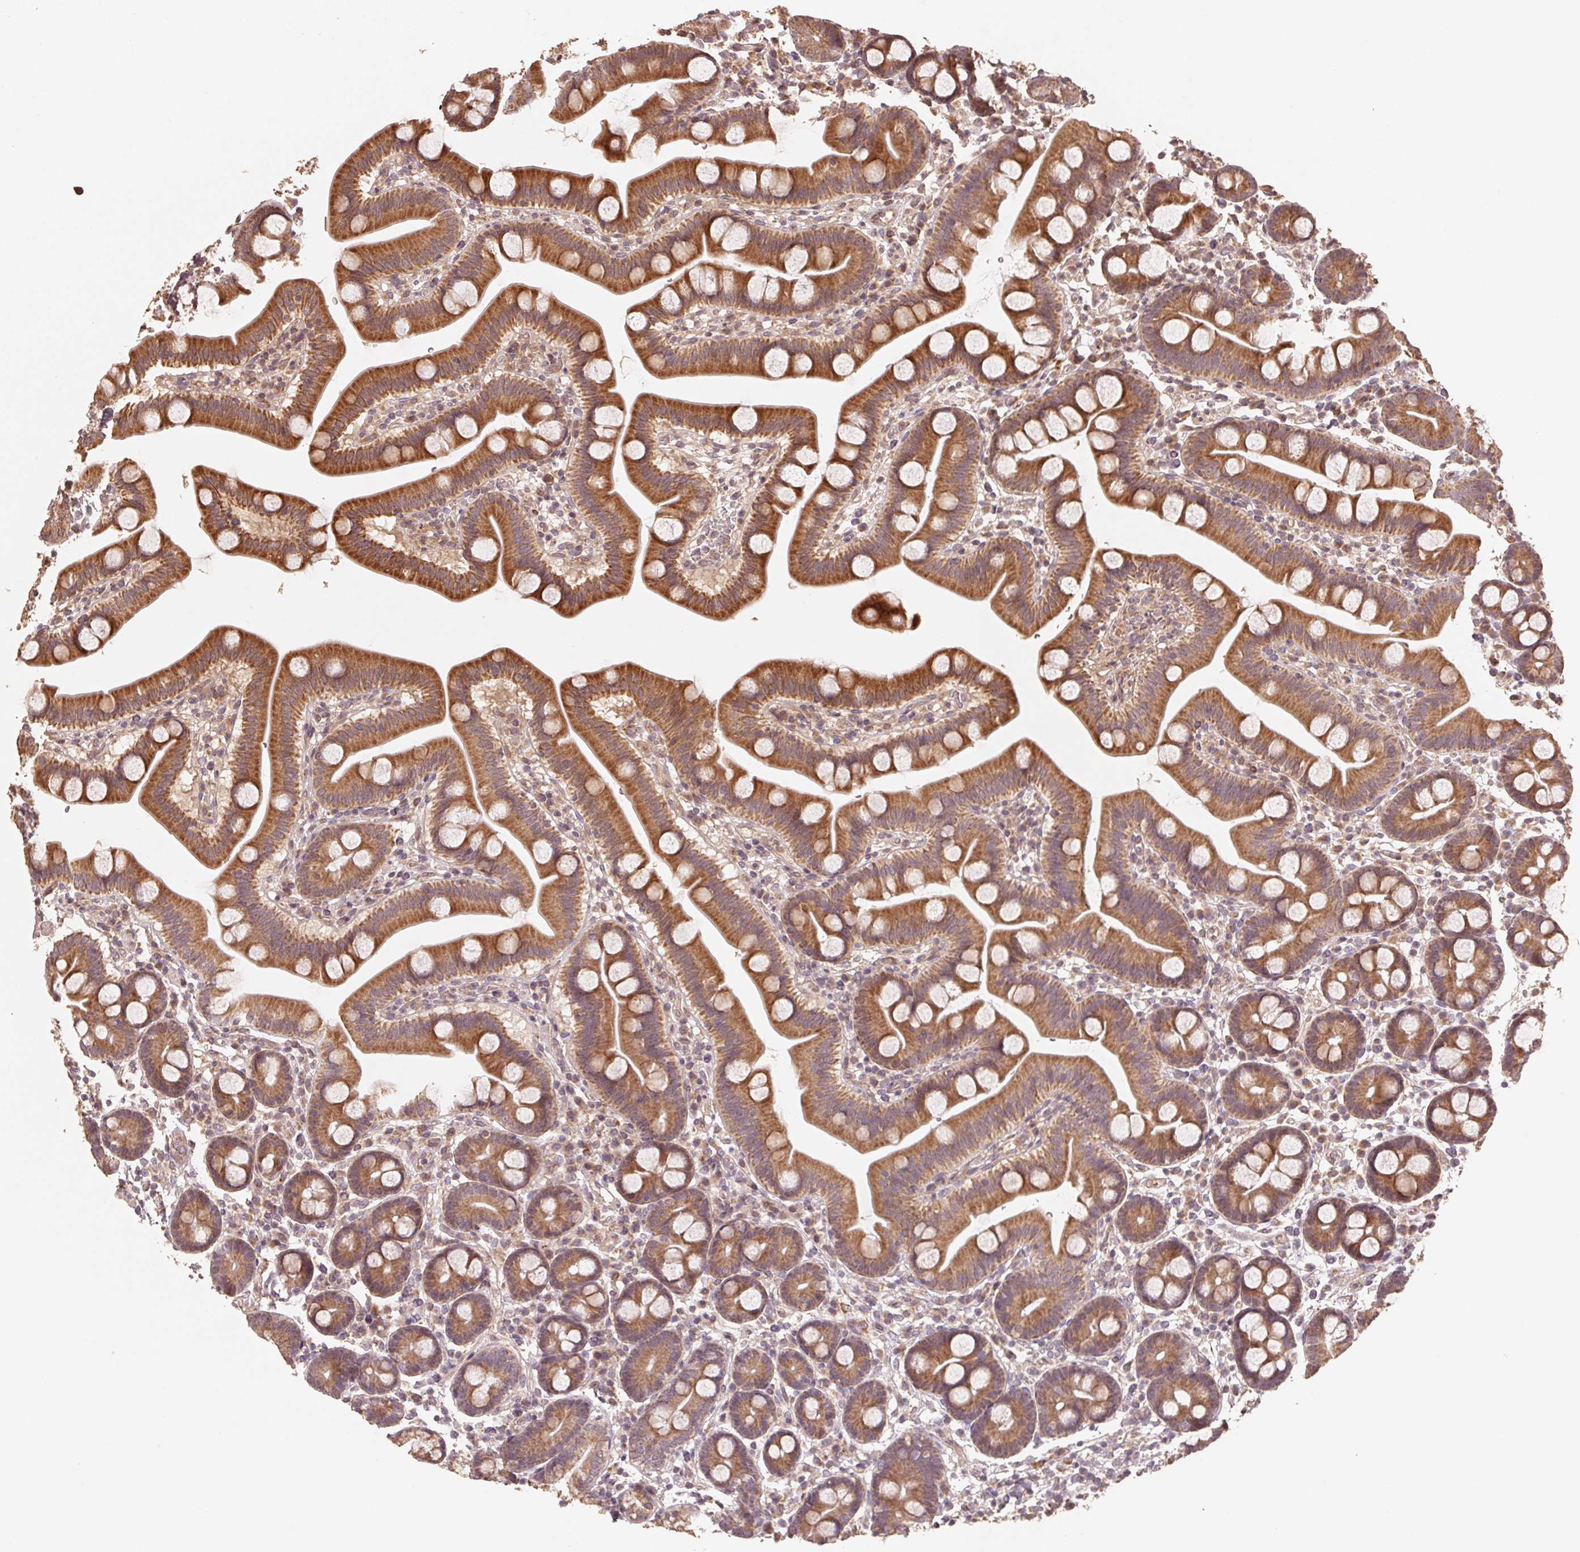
{"staining": {"intensity": "strong", "quantity": ">75%", "location": "cytoplasmic/membranous"}, "tissue": "duodenum", "cell_type": "Glandular cells", "image_type": "normal", "snomed": [{"axis": "morphology", "description": "Normal tissue, NOS"}, {"axis": "topography", "description": "Pancreas"}, {"axis": "topography", "description": "Duodenum"}], "caption": "Glandular cells show high levels of strong cytoplasmic/membranous positivity in approximately >75% of cells in unremarkable duodenum.", "gene": "WBP2", "patient": {"sex": "male", "age": 59}}